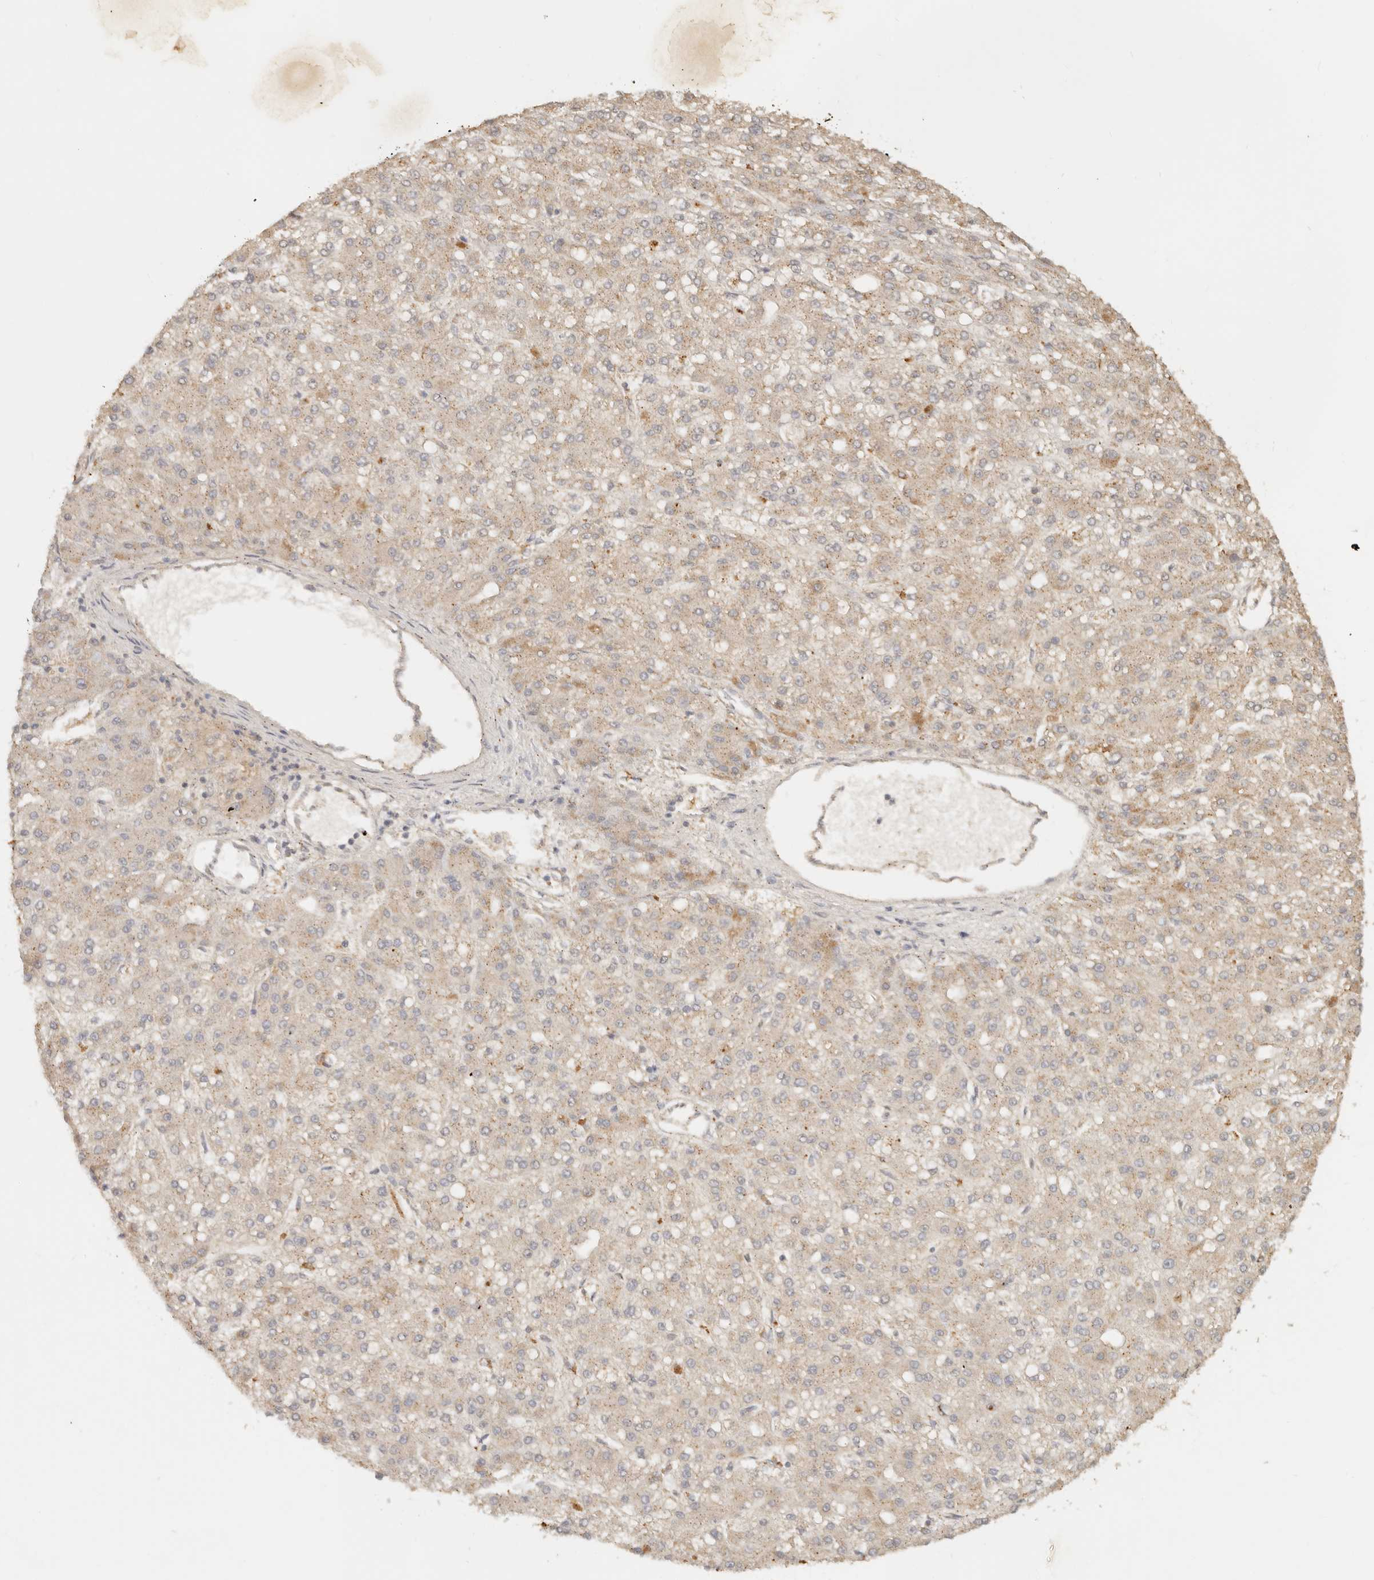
{"staining": {"intensity": "weak", "quantity": ">75%", "location": "cytoplasmic/membranous"}, "tissue": "liver cancer", "cell_type": "Tumor cells", "image_type": "cancer", "snomed": [{"axis": "morphology", "description": "Carcinoma, Hepatocellular, NOS"}, {"axis": "topography", "description": "Liver"}], "caption": "Liver cancer stained for a protein demonstrates weak cytoplasmic/membranous positivity in tumor cells. The staining was performed using DAB, with brown indicating positive protein expression. Nuclei are stained blue with hematoxylin.", "gene": "LMO4", "patient": {"sex": "male", "age": 67}}